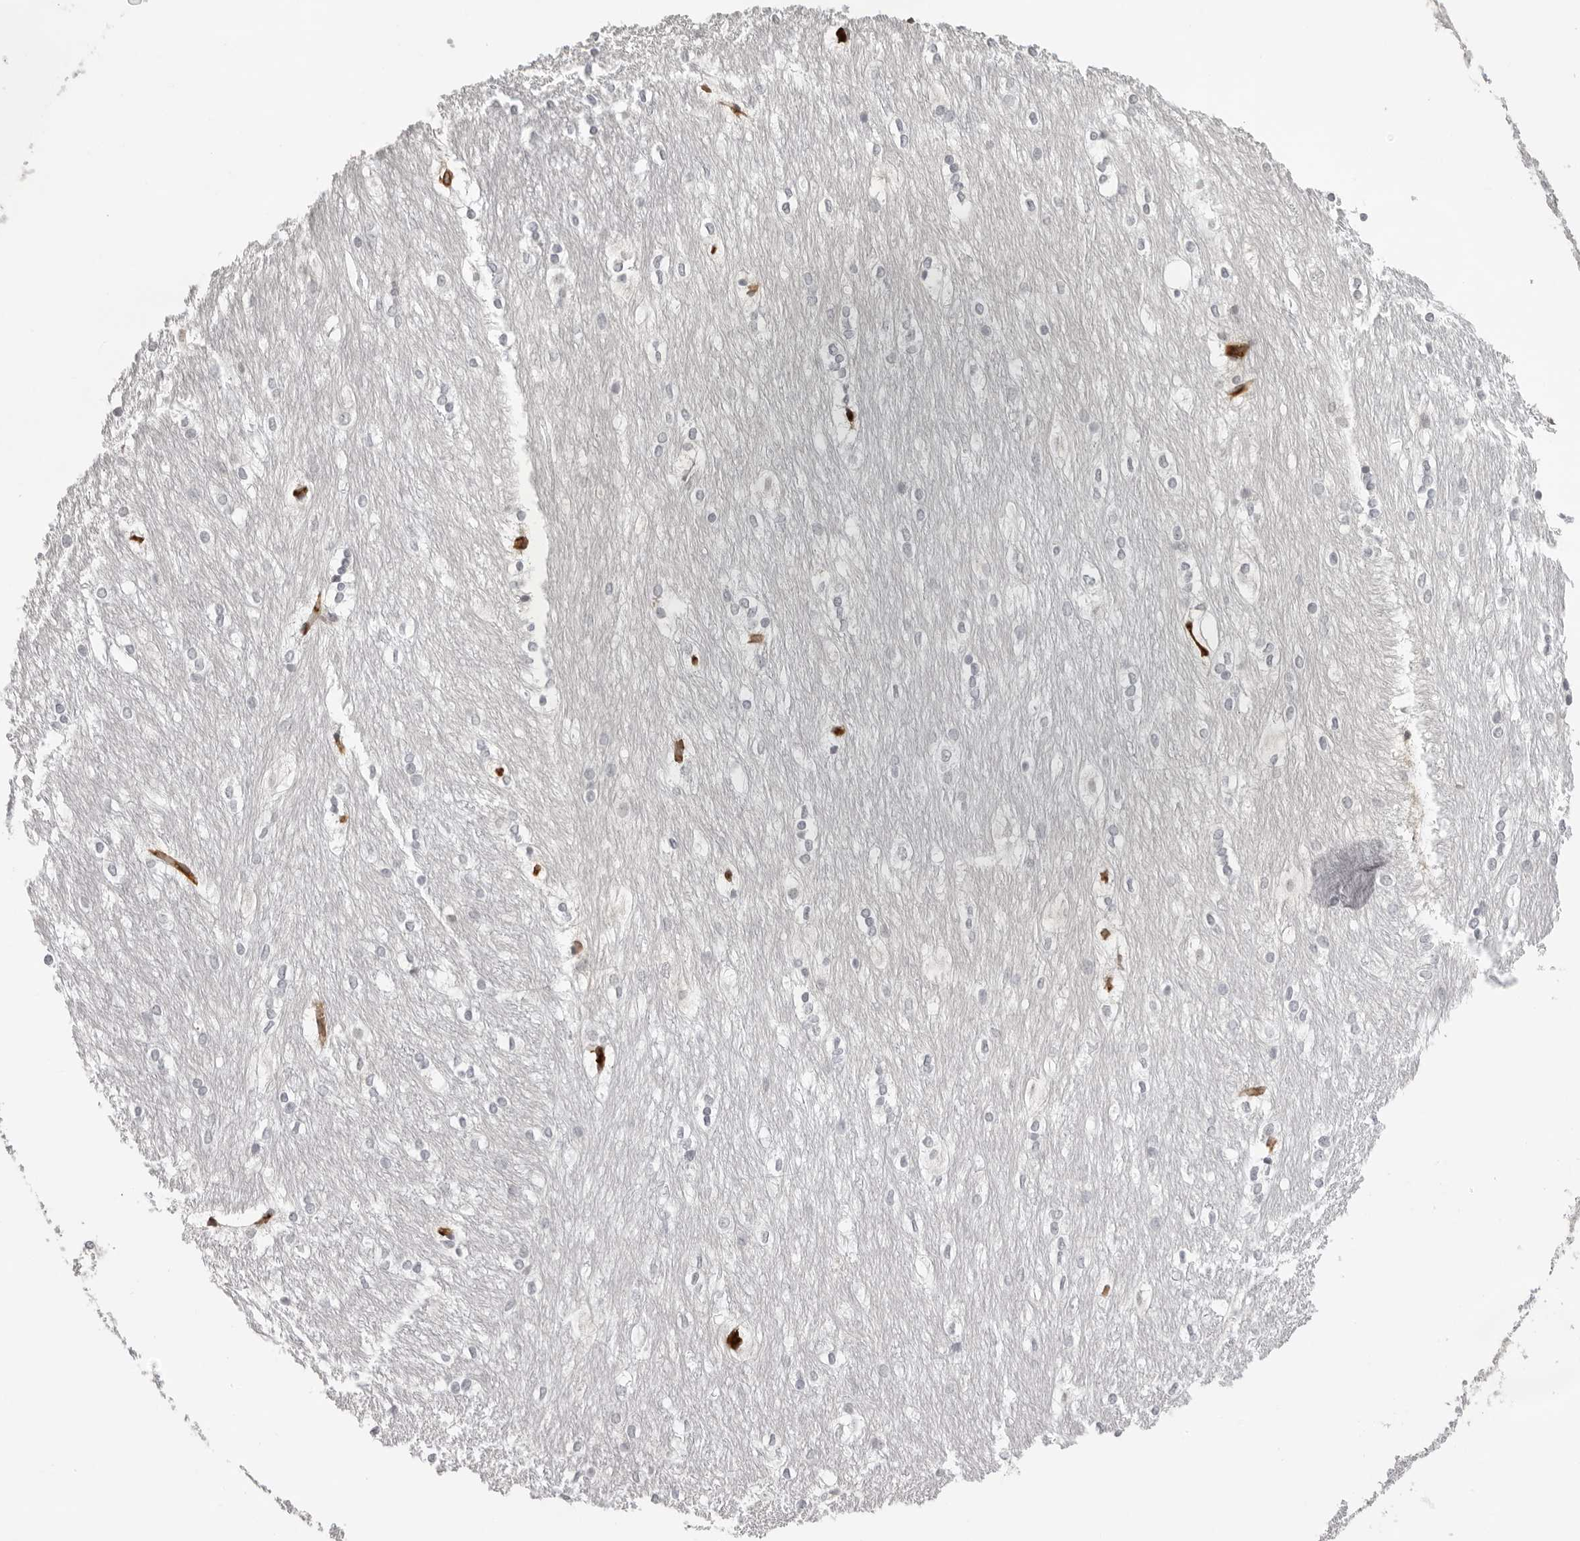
{"staining": {"intensity": "negative", "quantity": "none", "location": "none"}, "tissue": "caudate", "cell_type": "Glial cells", "image_type": "normal", "snomed": [{"axis": "morphology", "description": "Normal tissue, NOS"}, {"axis": "topography", "description": "Lateral ventricle wall"}], "caption": "This photomicrograph is of unremarkable caudate stained with IHC to label a protein in brown with the nuclei are counter-stained blue. There is no staining in glial cells. (Stains: DAB IHC with hematoxylin counter stain, Microscopy: brightfield microscopy at high magnification).", "gene": "DYNLT5", "patient": {"sex": "female", "age": 19}}